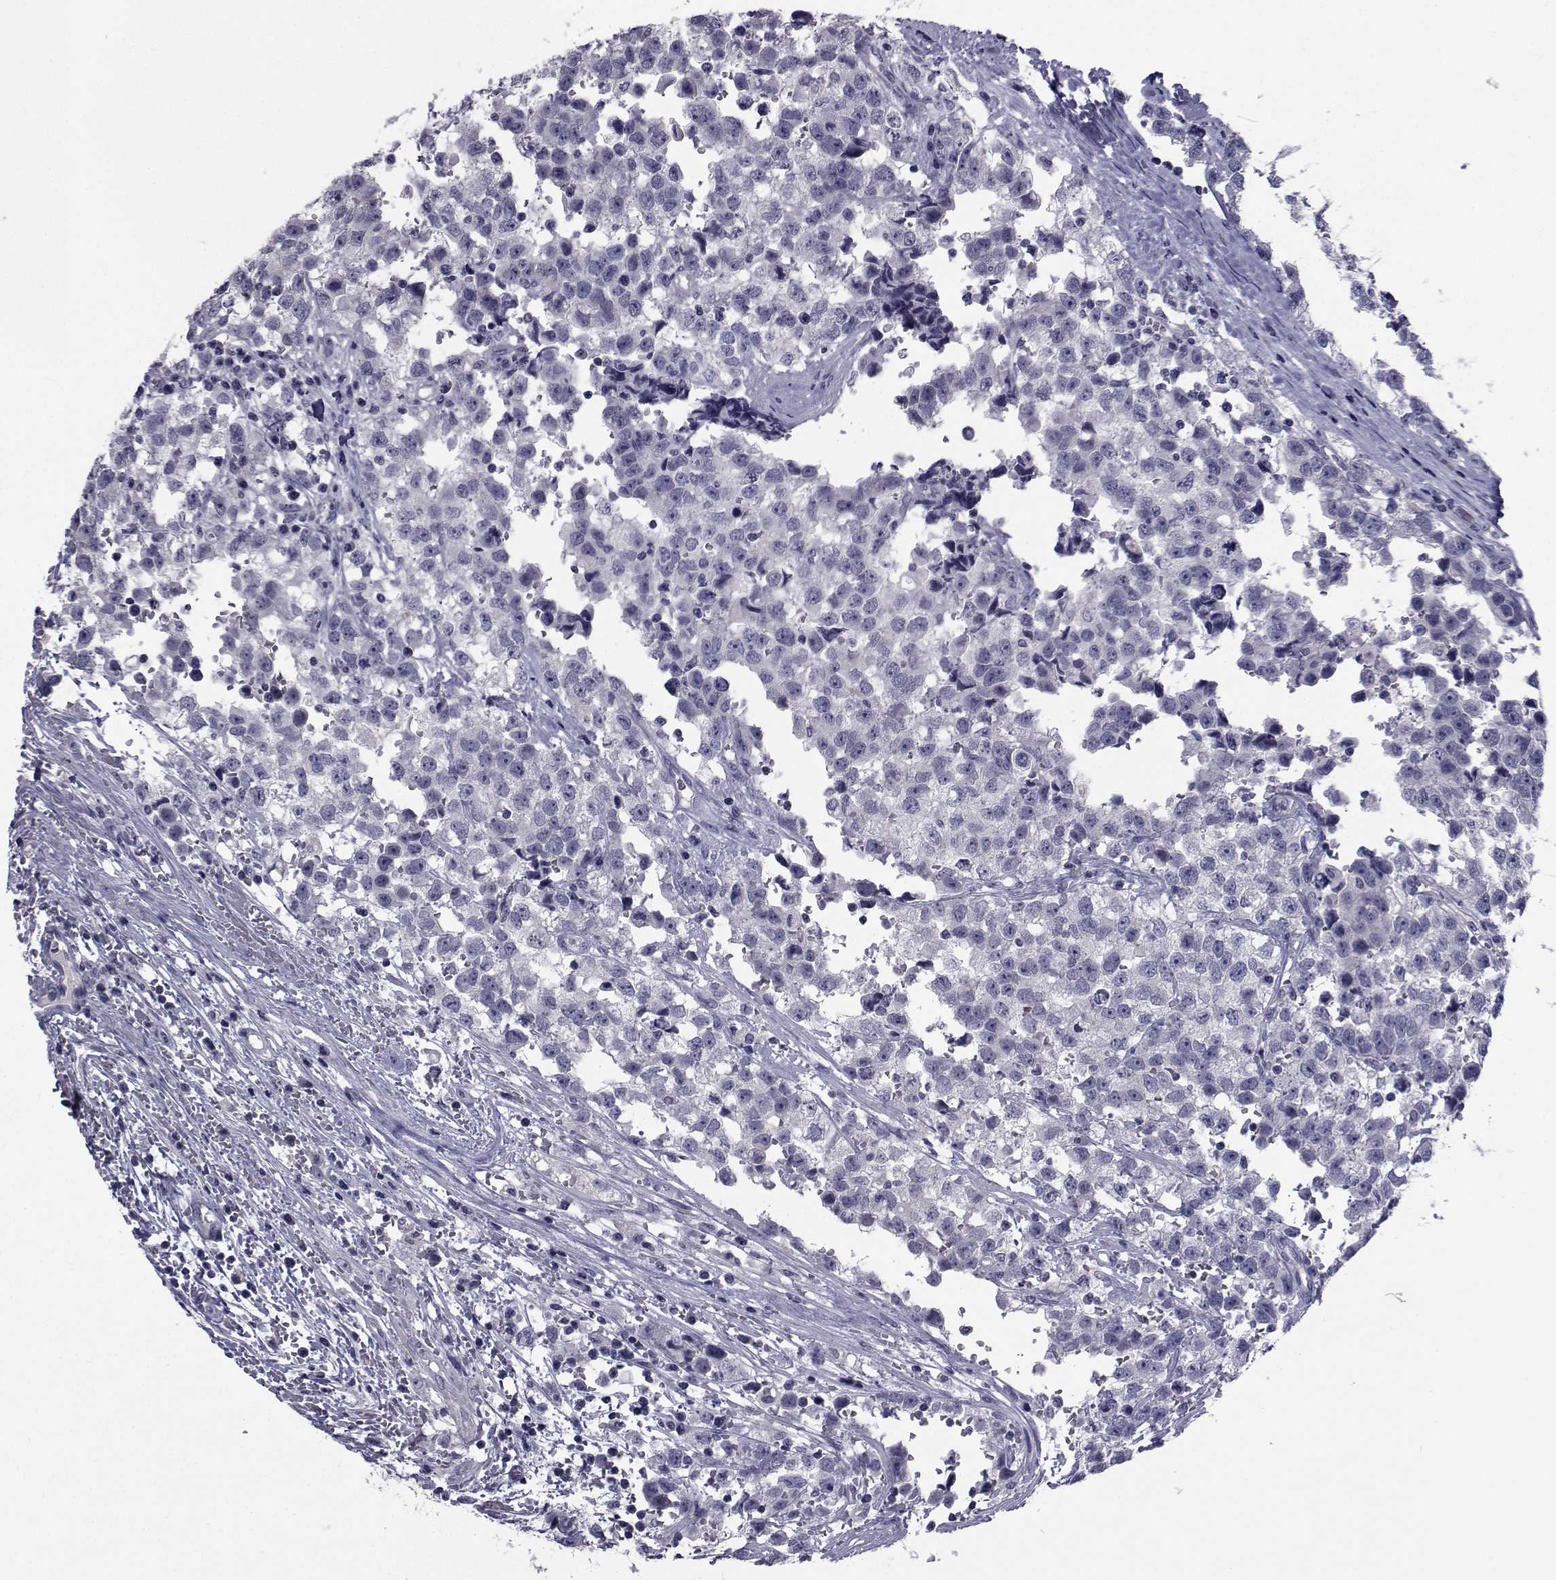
{"staining": {"intensity": "negative", "quantity": "none", "location": "none"}, "tissue": "testis cancer", "cell_type": "Tumor cells", "image_type": "cancer", "snomed": [{"axis": "morphology", "description": "Seminoma, NOS"}, {"axis": "topography", "description": "Testis"}], "caption": "This is an IHC histopathology image of human testis cancer (seminoma). There is no expression in tumor cells.", "gene": "CHRNA1", "patient": {"sex": "male", "age": 34}}